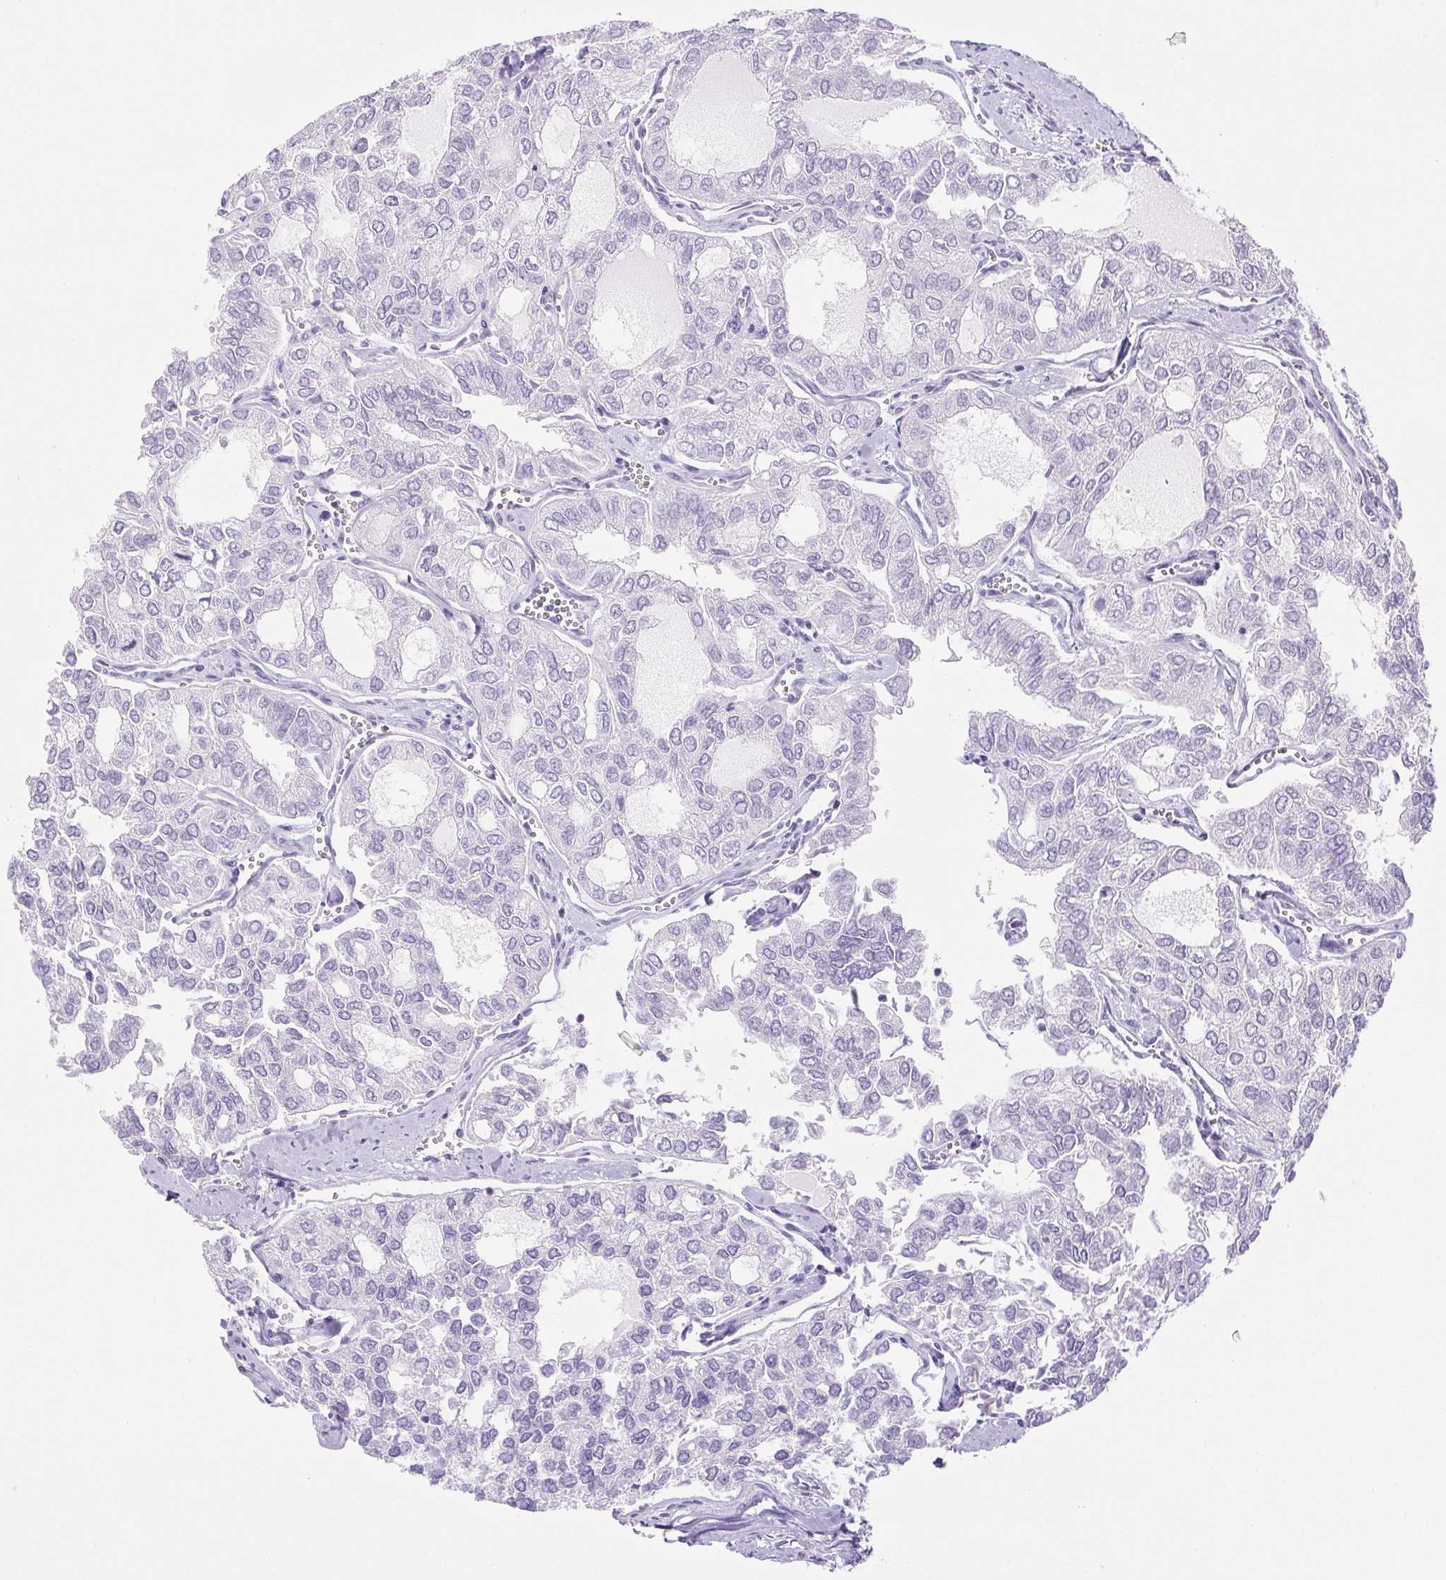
{"staining": {"intensity": "negative", "quantity": "none", "location": "none"}, "tissue": "thyroid cancer", "cell_type": "Tumor cells", "image_type": "cancer", "snomed": [{"axis": "morphology", "description": "Follicular adenoma carcinoma, NOS"}, {"axis": "topography", "description": "Thyroid gland"}], "caption": "This image is of thyroid cancer stained with IHC to label a protein in brown with the nuclei are counter-stained blue. There is no positivity in tumor cells.", "gene": "PAPPA2", "patient": {"sex": "male", "age": 75}}